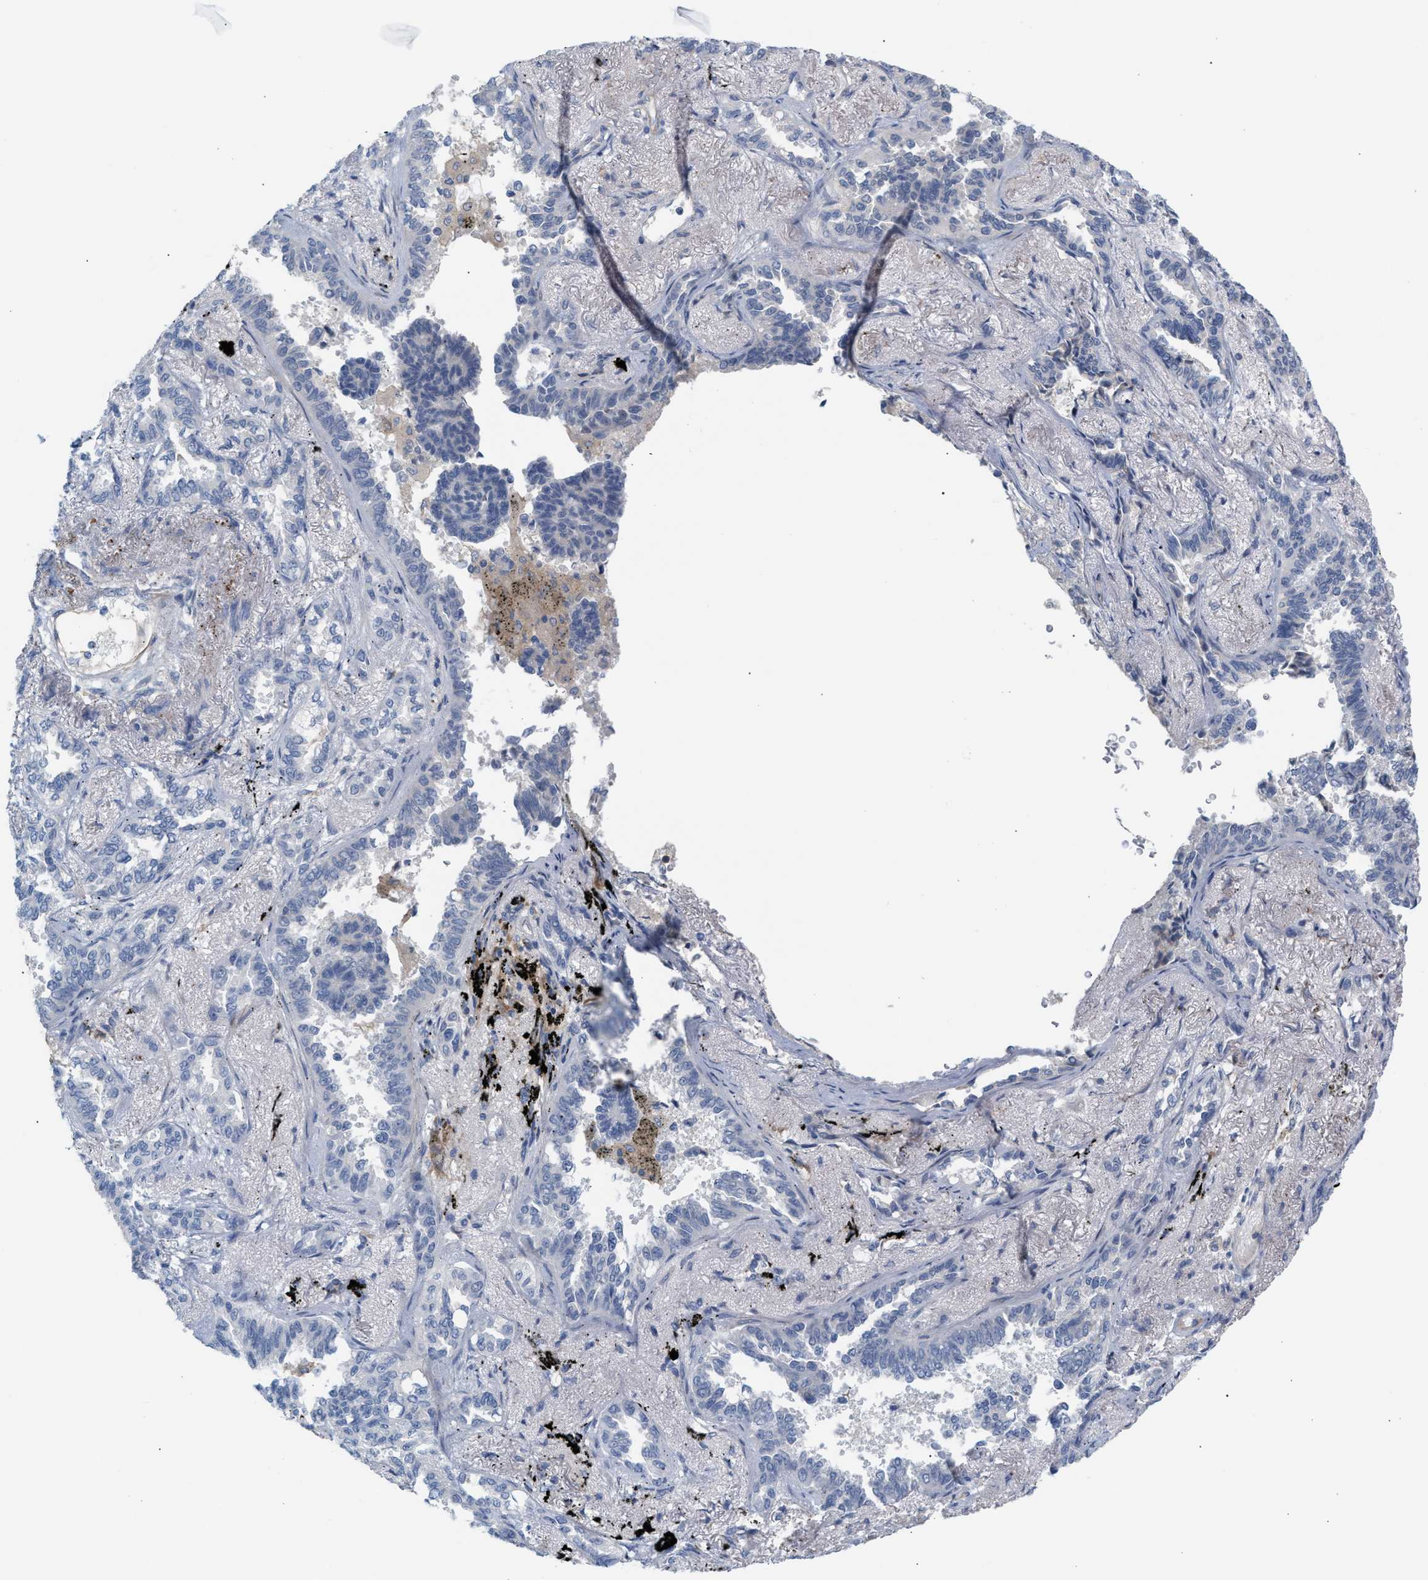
{"staining": {"intensity": "negative", "quantity": "none", "location": "none"}, "tissue": "lung cancer", "cell_type": "Tumor cells", "image_type": "cancer", "snomed": [{"axis": "morphology", "description": "Adenocarcinoma, NOS"}, {"axis": "topography", "description": "Lung"}], "caption": "IHC of lung cancer (adenocarcinoma) reveals no staining in tumor cells.", "gene": "LRCH1", "patient": {"sex": "male", "age": 59}}